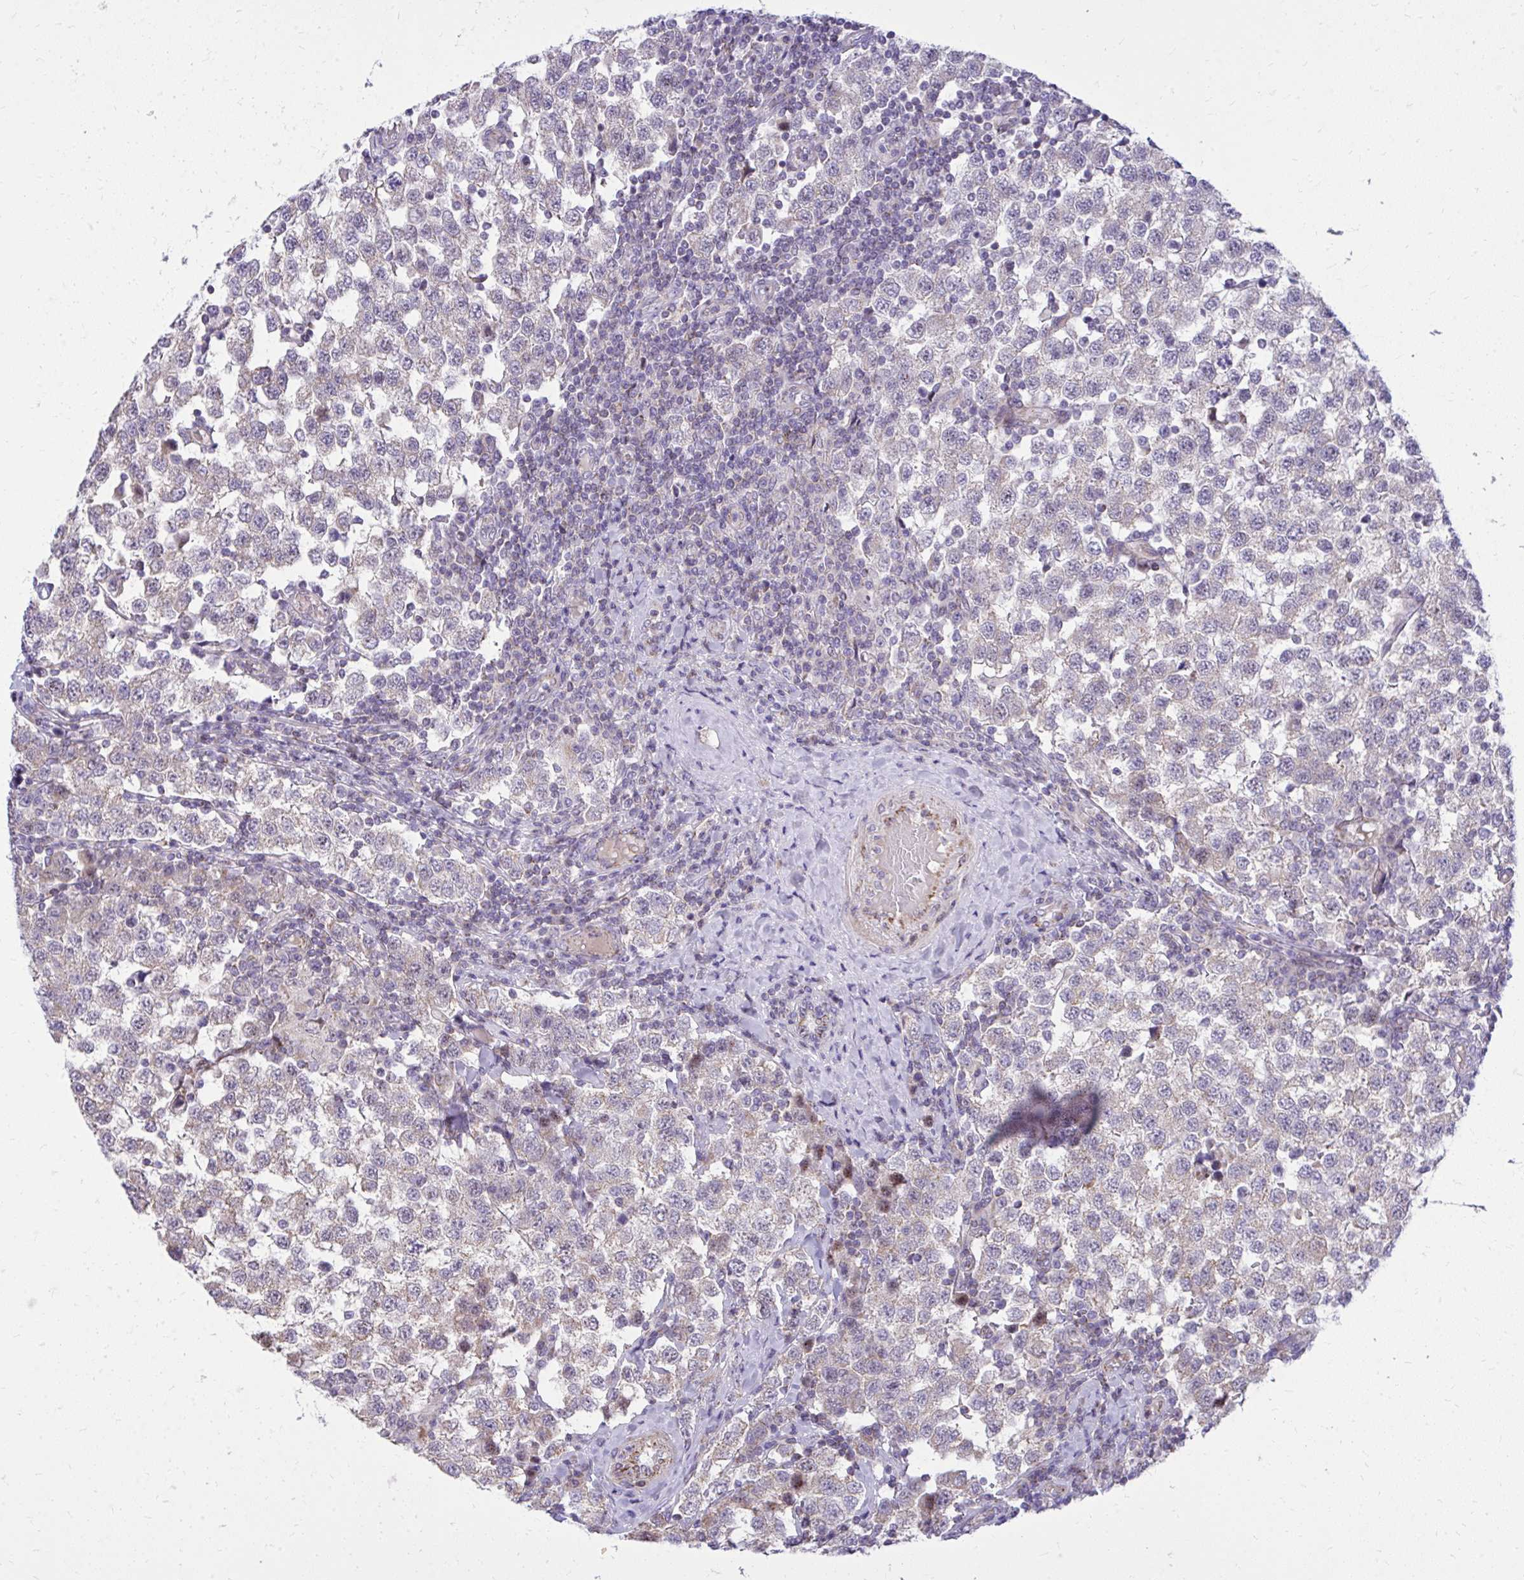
{"staining": {"intensity": "negative", "quantity": "none", "location": "none"}, "tissue": "testis cancer", "cell_type": "Tumor cells", "image_type": "cancer", "snomed": [{"axis": "morphology", "description": "Seminoma, NOS"}, {"axis": "topography", "description": "Testis"}], "caption": "A high-resolution image shows IHC staining of testis cancer (seminoma), which shows no significant expression in tumor cells.", "gene": "GPRIN3", "patient": {"sex": "male", "age": 34}}